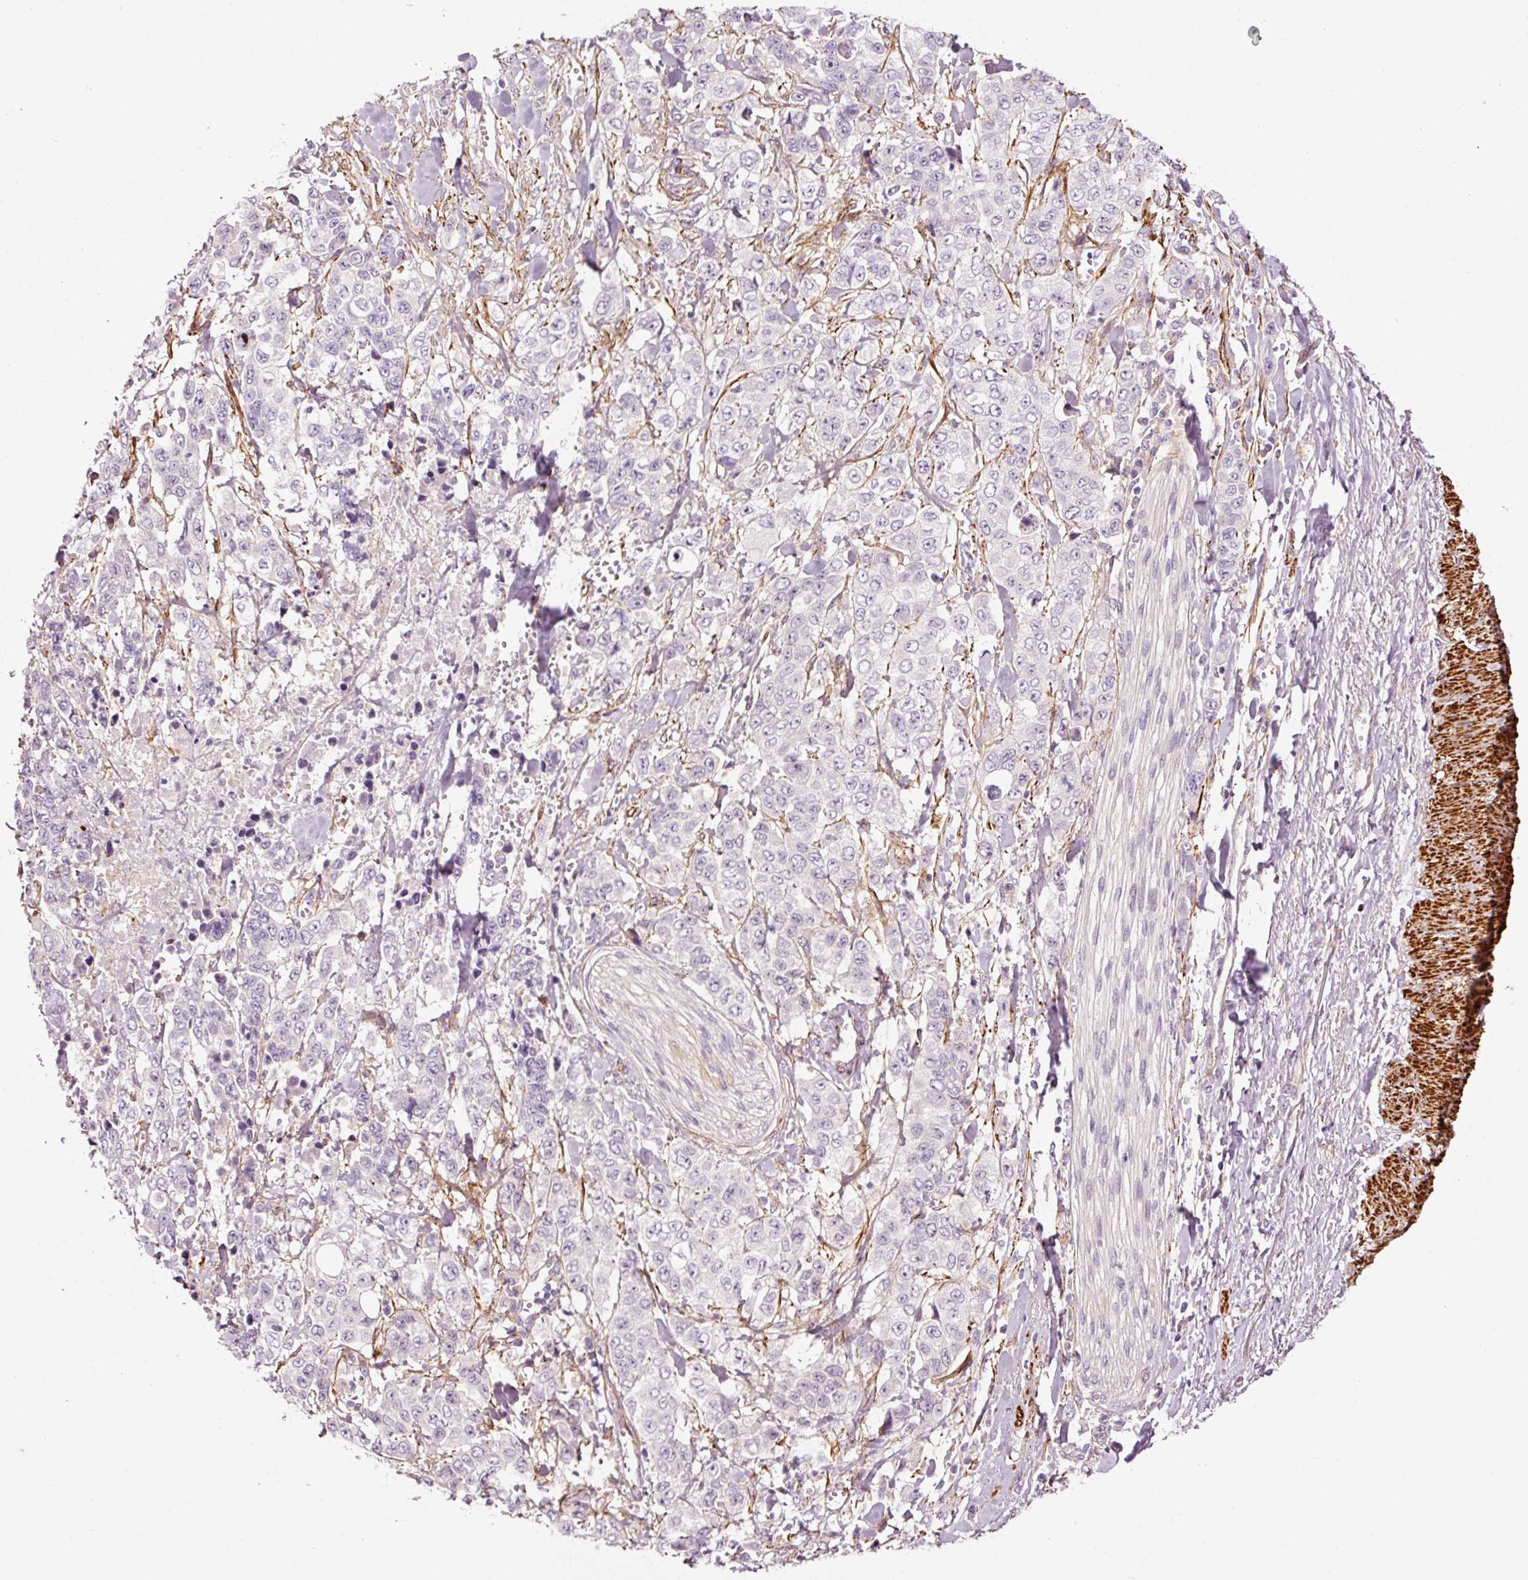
{"staining": {"intensity": "negative", "quantity": "none", "location": "none"}, "tissue": "stomach cancer", "cell_type": "Tumor cells", "image_type": "cancer", "snomed": [{"axis": "morphology", "description": "Adenocarcinoma, NOS"}, {"axis": "topography", "description": "Stomach, upper"}], "caption": "The photomicrograph displays no significant expression in tumor cells of stomach cancer (adenocarcinoma).", "gene": "ANKRD20A1", "patient": {"sex": "male", "age": 62}}